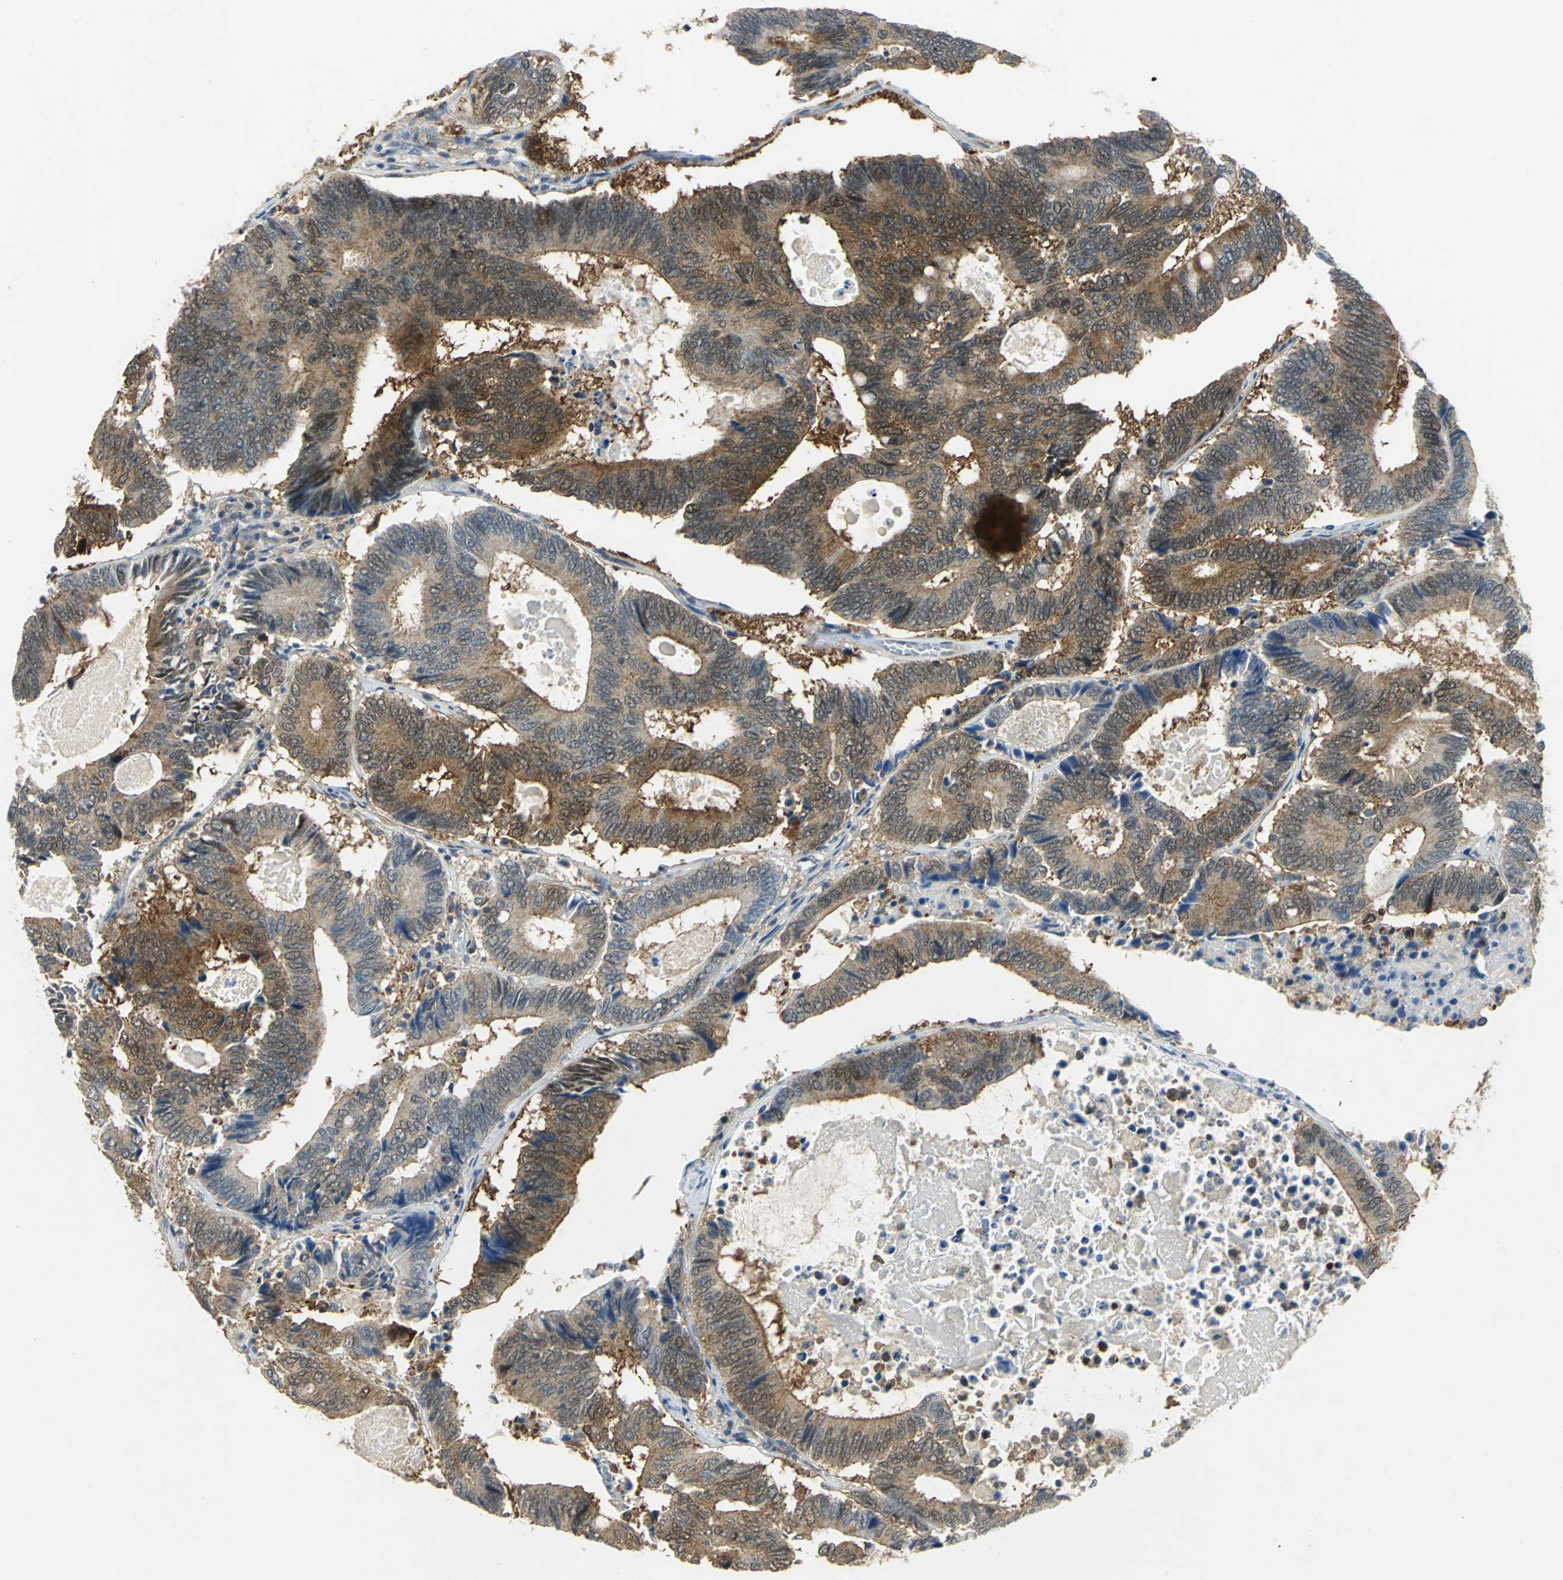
{"staining": {"intensity": "strong", "quantity": "25%-75%", "location": "cytoplasmic/membranous"}, "tissue": "colorectal cancer", "cell_type": "Tumor cells", "image_type": "cancer", "snomed": [{"axis": "morphology", "description": "Adenocarcinoma, NOS"}, {"axis": "topography", "description": "Colon"}], "caption": "Strong cytoplasmic/membranous expression is appreciated in about 25%-75% of tumor cells in colorectal adenocarcinoma.", "gene": "PPIA", "patient": {"sex": "female", "age": 78}}